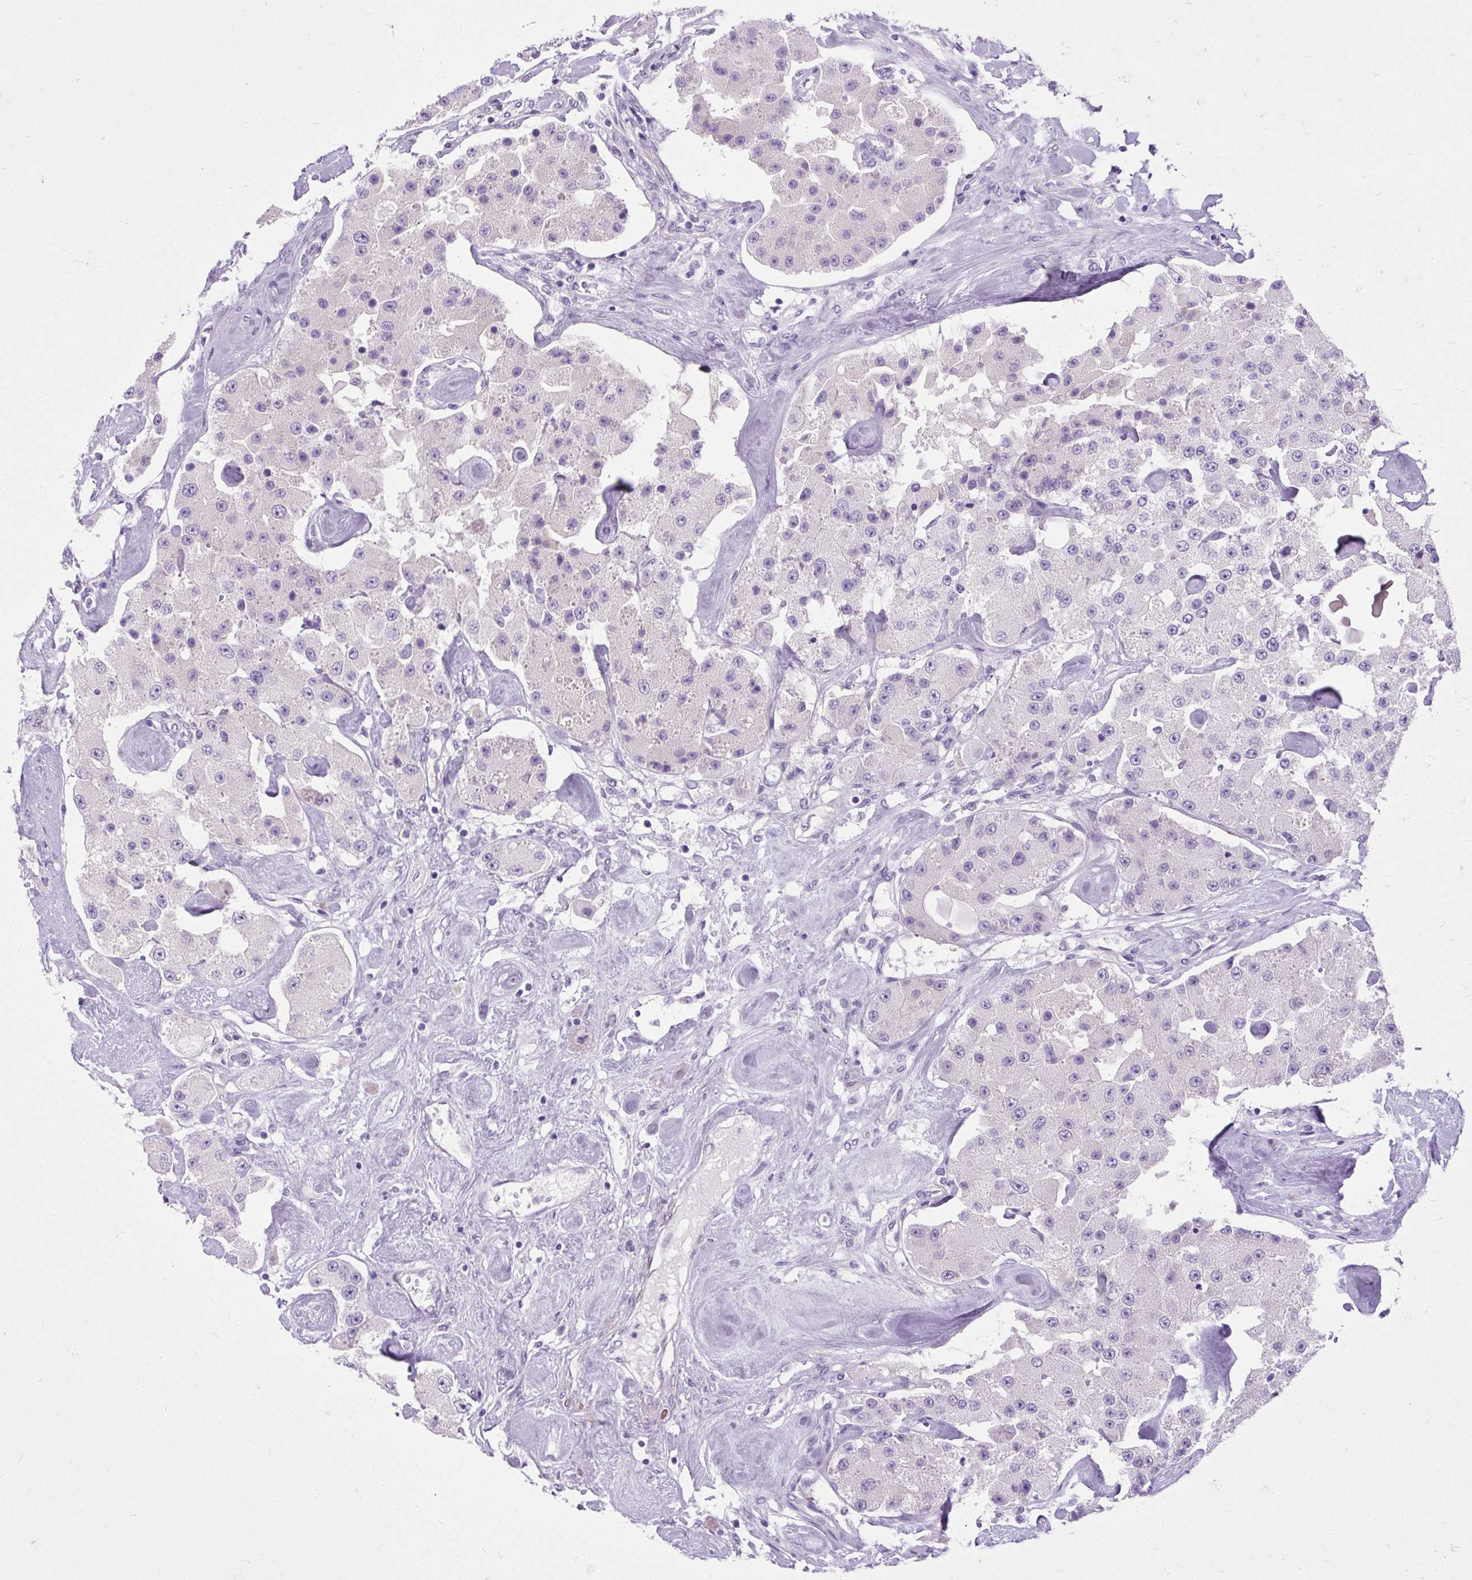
{"staining": {"intensity": "negative", "quantity": "none", "location": "none"}, "tissue": "carcinoid", "cell_type": "Tumor cells", "image_type": "cancer", "snomed": [{"axis": "morphology", "description": "Carcinoid, malignant, NOS"}, {"axis": "topography", "description": "Pancreas"}], "caption": "This is a micrograph of IHC staining of carcinoid, which shows no expression in tumor cells. (DAB (3,3'-diaminobenzidine) immunohistochemistry (IHC) visualized using brightfield microscopy, high magnification).", "gene": "DPP6", "patient": {"sex": "male", "age": 41}}